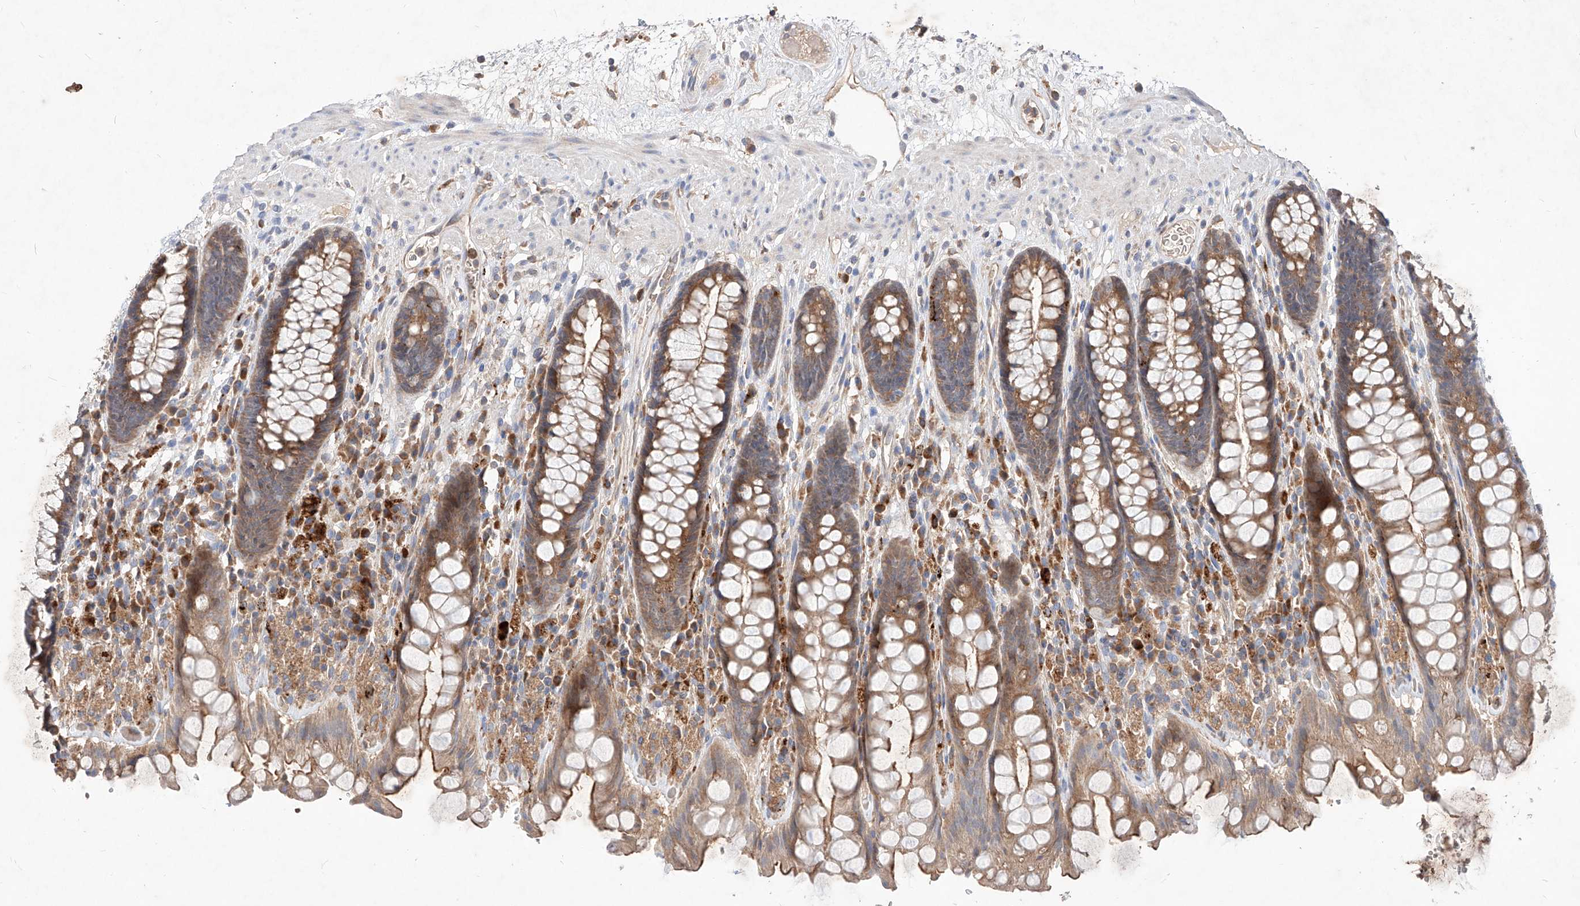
{"staining": {"intensity": "moderate", "quantity": ">75%", "location": "cytoplasmic/membranous"}, "tissue": "rectum", "cell_type": "Glandular cells", "image_type": "normal", "snomed": [{"axis": "morphology", "description": "Normal tissue, NOS"}, {"axis": "topography", "description": "Rectum"}], "caption": "Immunohistochemical staining of unremarkable human rectum reveals medium levels of moderate cytoplasmic/membranous expression in approximately >75% of glandular cells. The staining was performed using DAB to visualize the protein expression in brown, while the nuclei were stained in blue with hematoxylin (Magnification: 20x).", "gene": "TSNAX", "patient": {"sex": "male", "age": 64}}